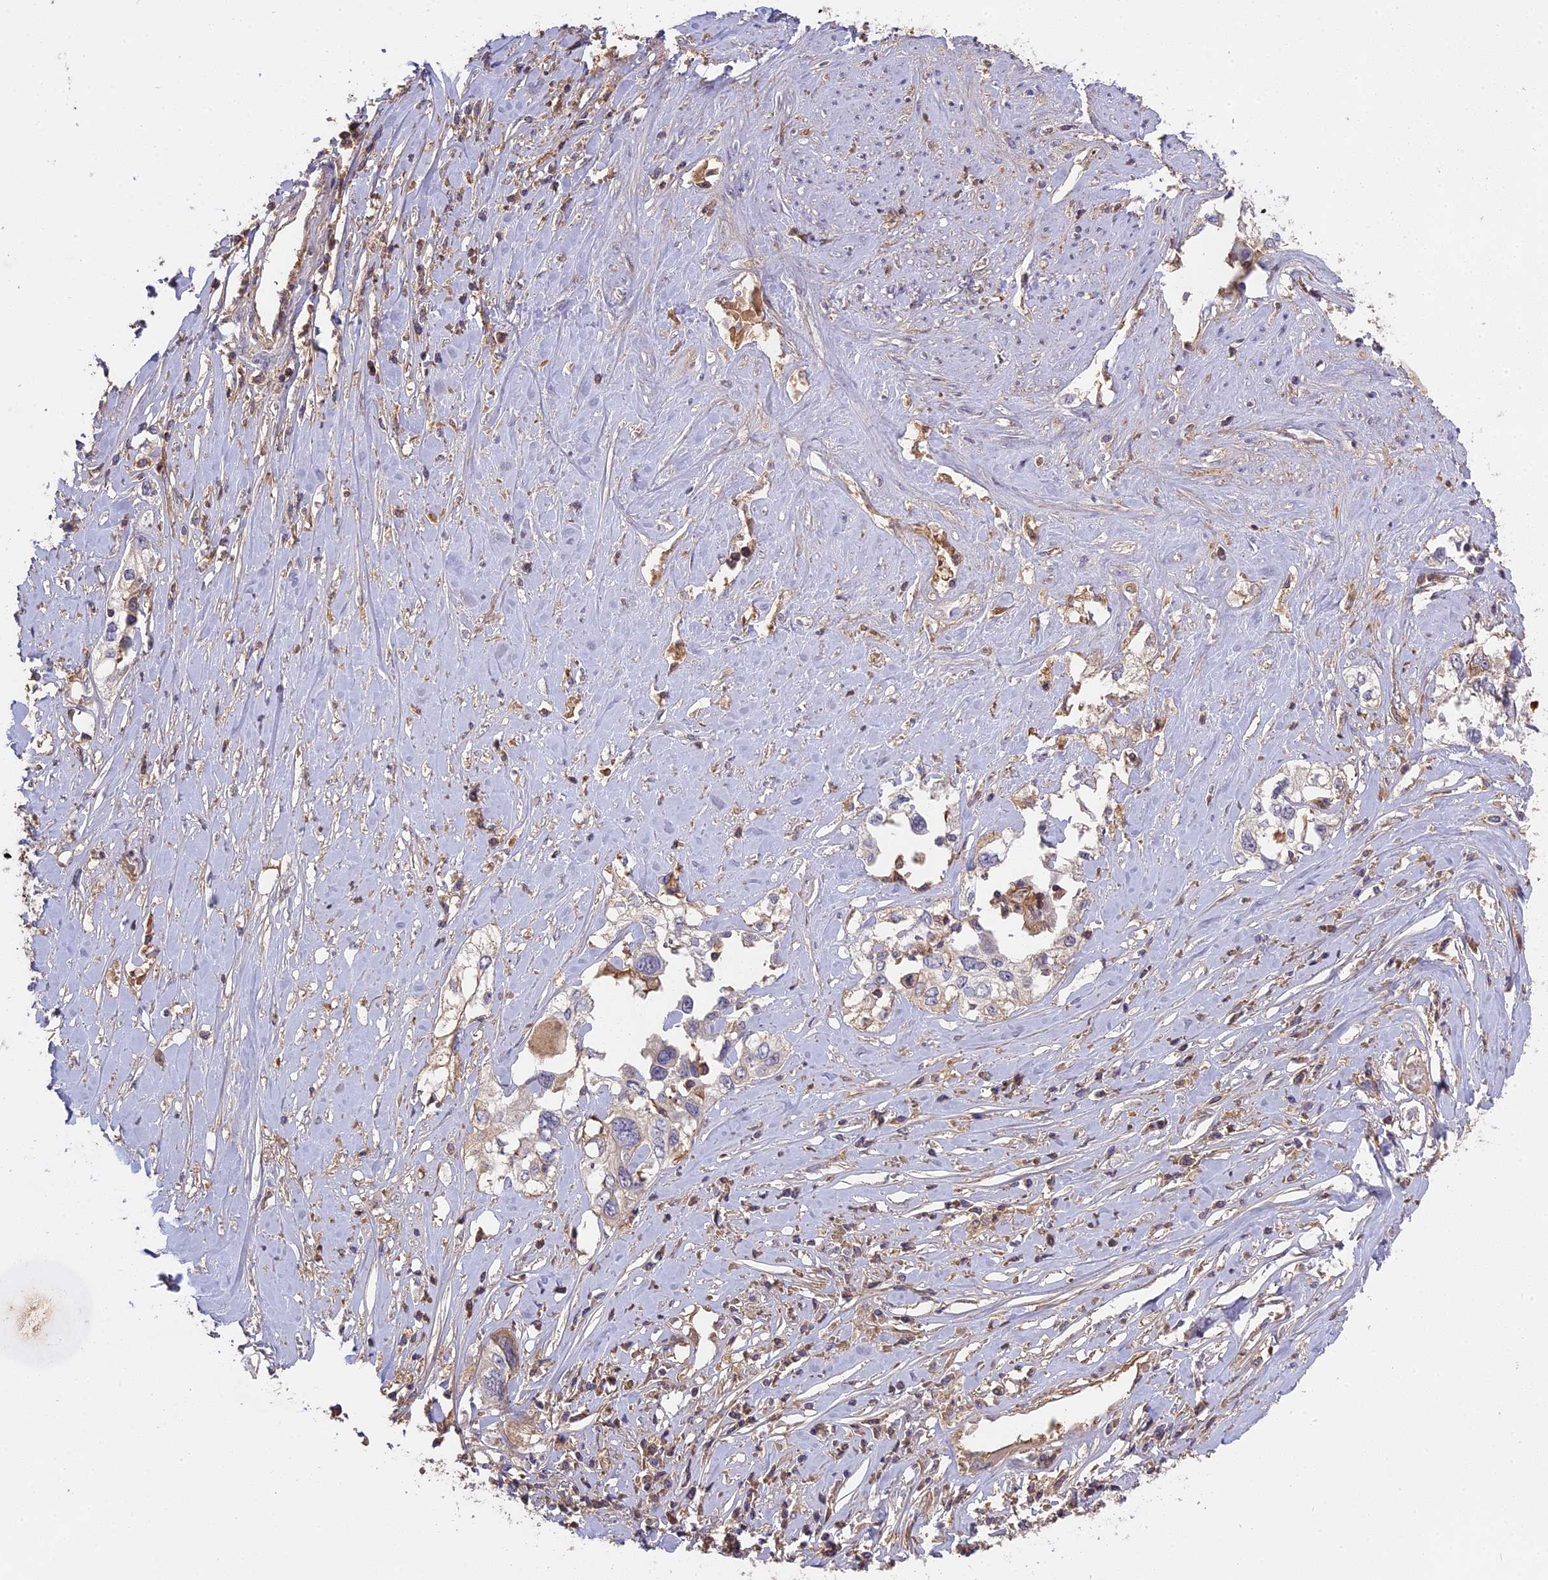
{"staining": {"intensity": "negative", "quantity": "none", "location": "none"}, "tissue": "cervical cancer", "cell_type": "Tumor cells", "image_type": "cancer", "snomed": [{"axis": "morphology", "description": "Squamous cell carcinoma, NOS"}, {"axis": "topography", "description": "Cervix"}], "caption": "Tumor cells show no significant protein positivity in squamous cell carcinoma (cervical). (DAB immunohistochemistry with hematoxylin counter stain).", "gene": "CFAP119", "patient": {"sex": "female", "age": 31}}